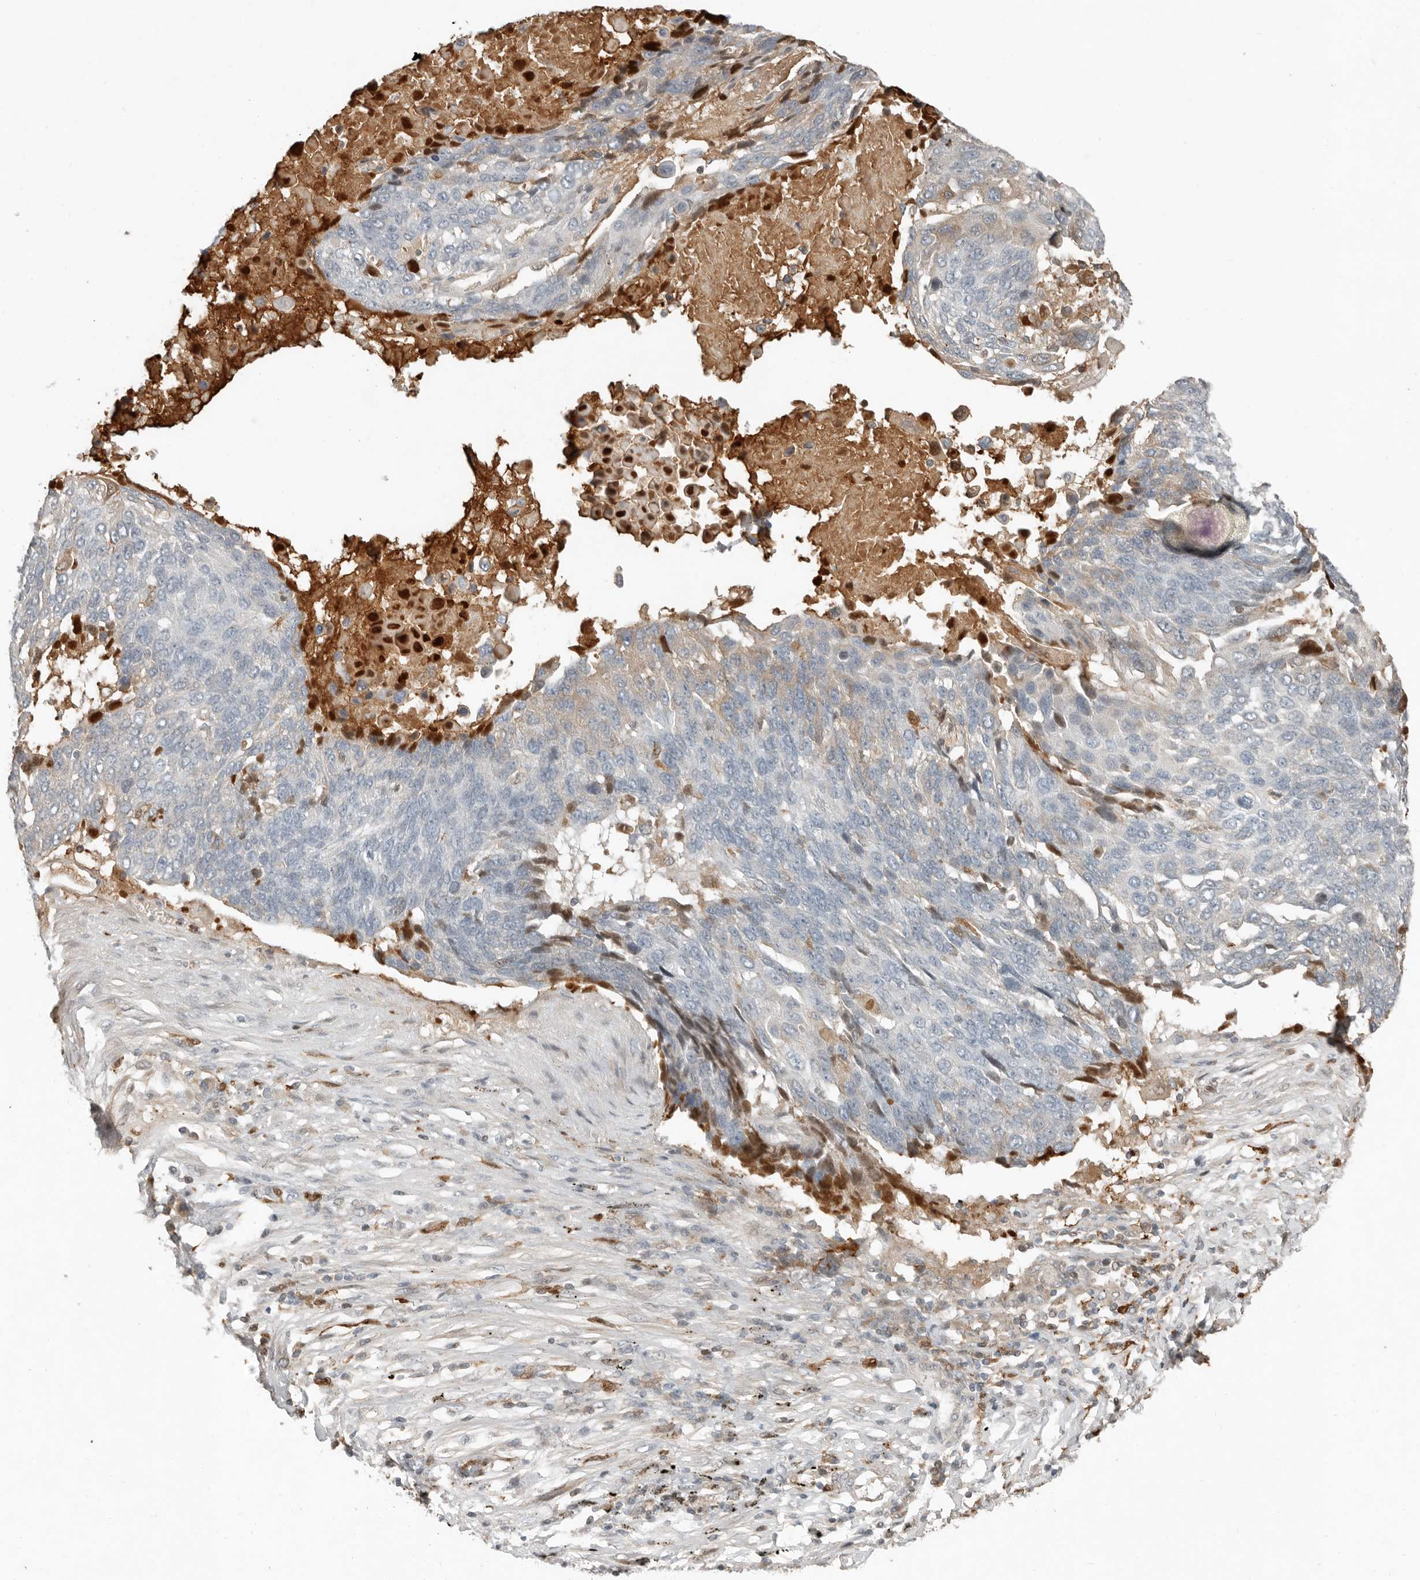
{"staining": {"intensity": "weak", "quantity": "<25%", "location": "cytoplasmic/membranous"}, "tissue": "lung cancer", "cell_type": "Tumor cells", "image_type": "cancer", "snomed": [{"axis": "morphology", "description": "Squamous cell carcinoma, NOS"}, {"axis": "topography", "description": "Lung"}], "caption": "The IHC image has no significant expression in tumor cells of squamous cell carcinoma (lung) tissue. Nuclei are stained in blue.", "gene": "KLHL38", "patient": {"sex": "male", "age": 66}}